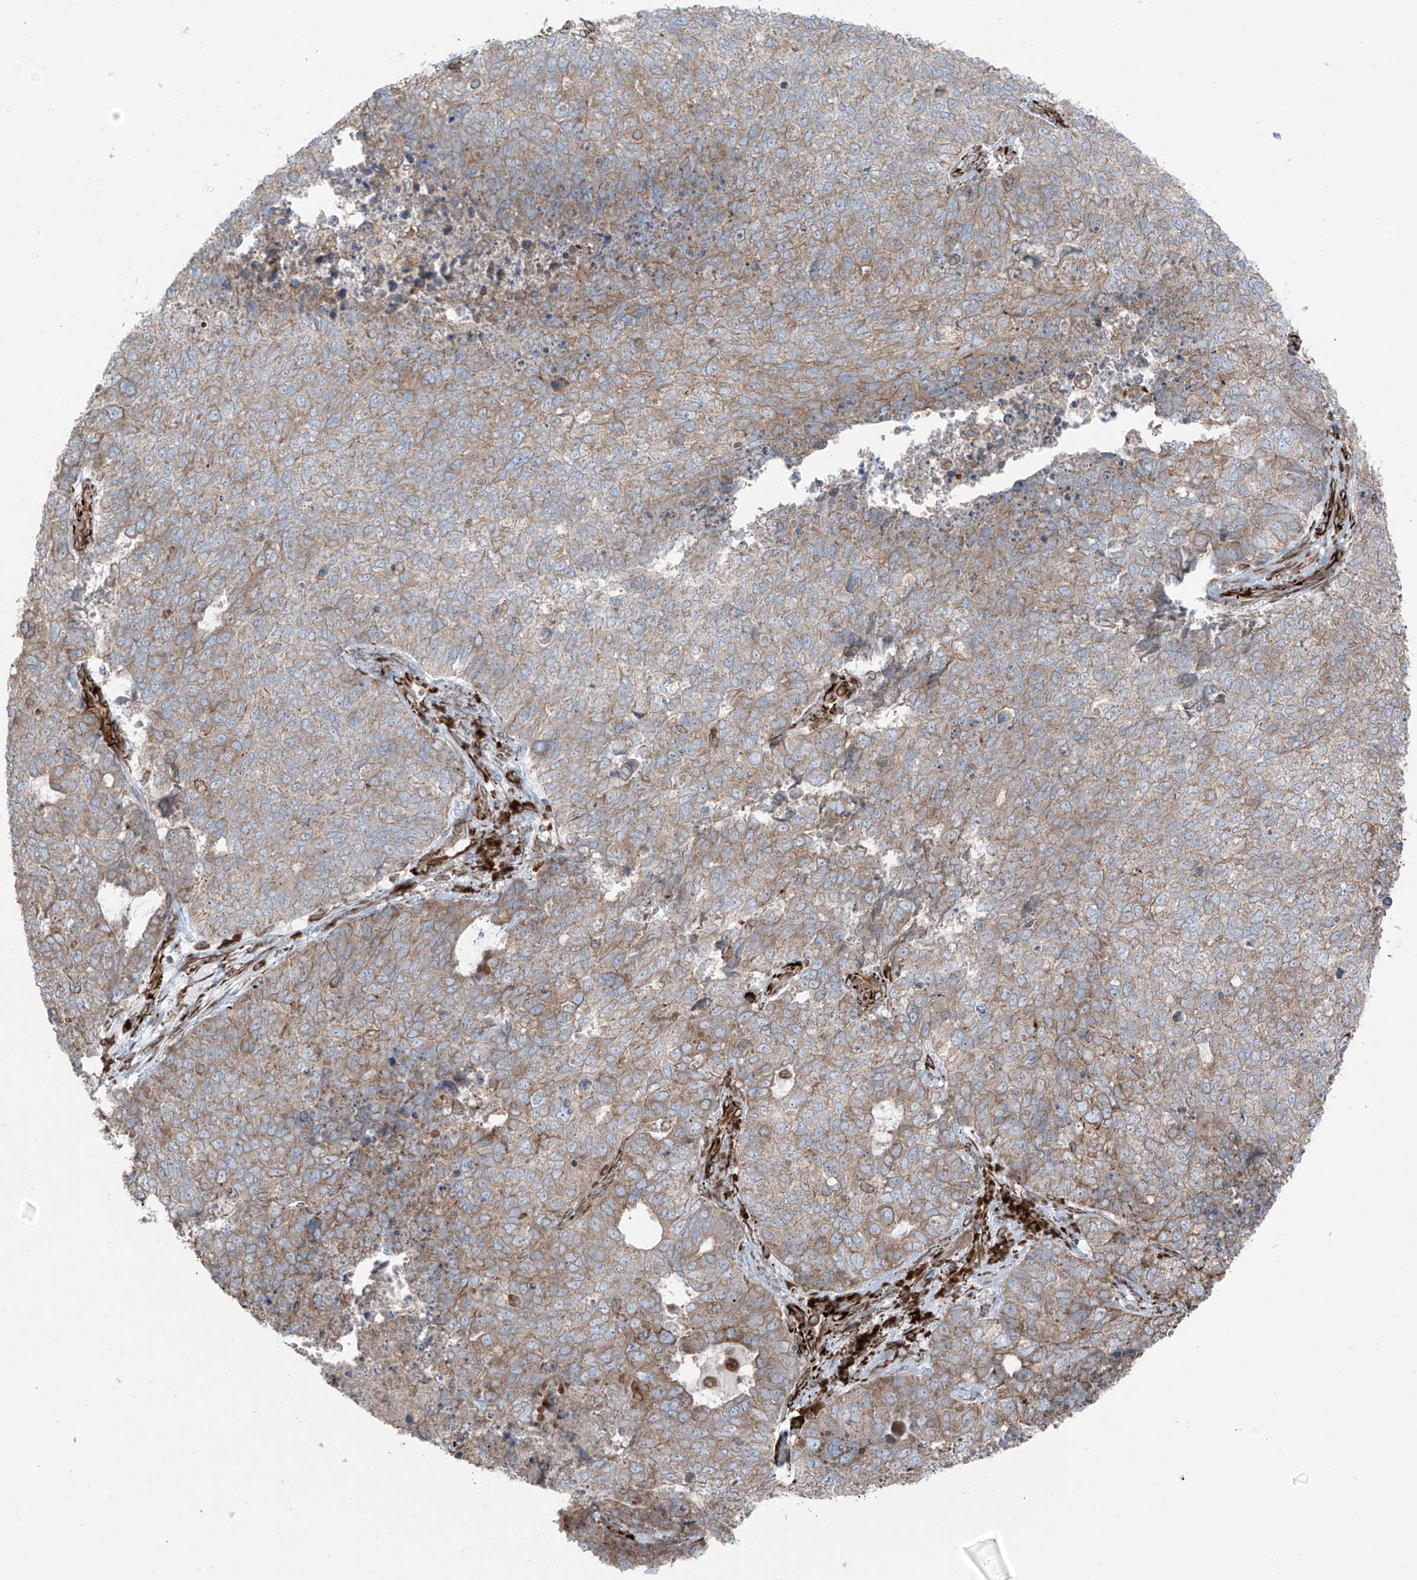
{"staining": {"intensity": "moderate", "quantity": "25%-75%", "location": "cytoplasmic/membranous"}, "tissue": "cervical cancer", "cell_type": "Tumor cells", "image_type": "cancer", "snomed": [{"axis": "morphology", "description": "Squamous cell carcinoma, NOS"}, {"axis": "topography", "description": "Cervix"}], "caption": "Protein expression analysis of cervical cancer exhibits moderate cytoplasmic/membranous expression in about 25%-75% of tumor cells.", "gene": "ERLEC1", "patient": {"sex": "female", "age": 63}}